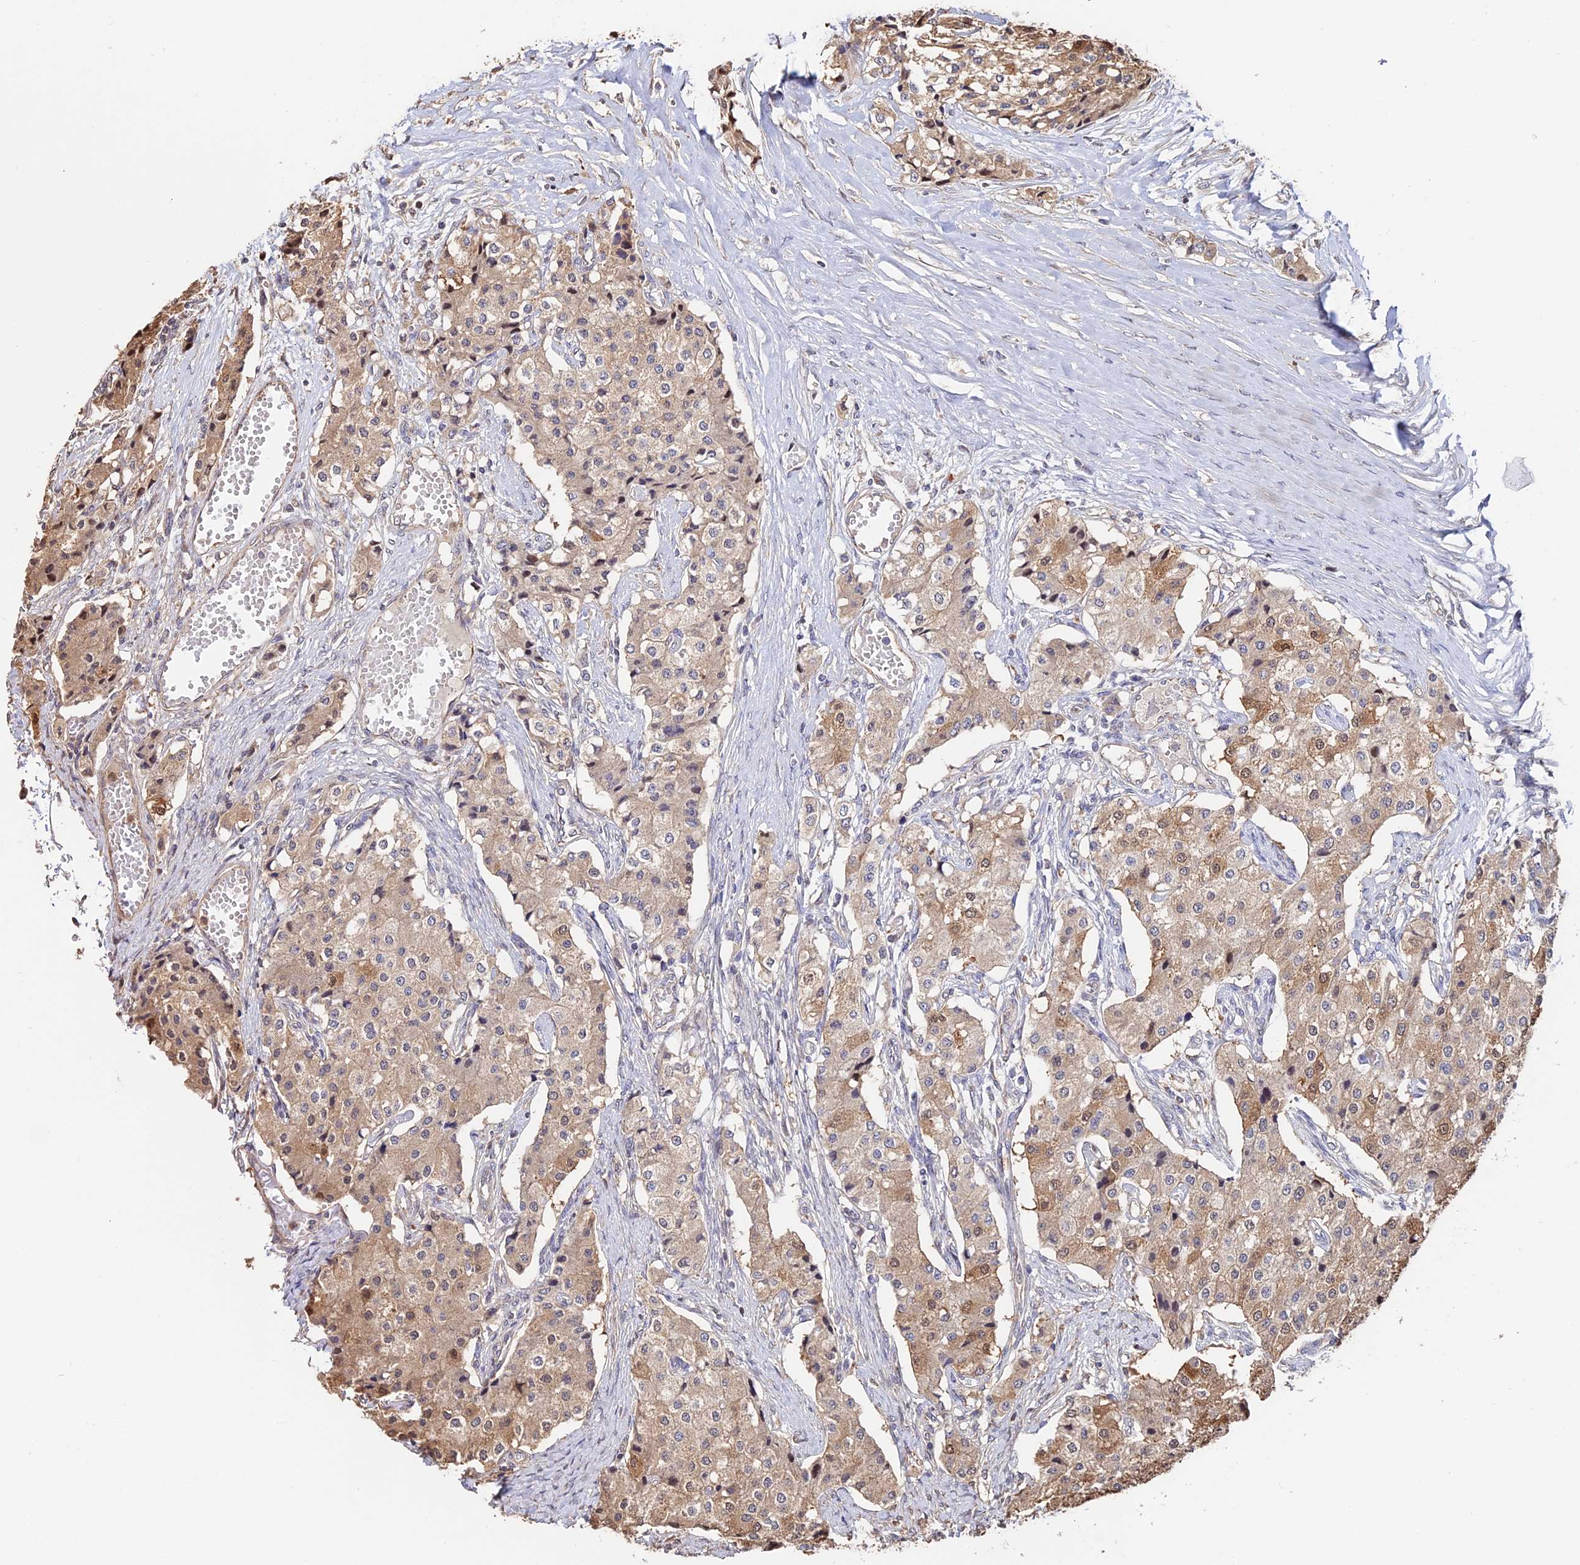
{"staining": {"intensity": "moderate", "quantity": "<25%", "location": "cytoplasmic/membranous,nuclear"}, "tissue": "carcinoid", "cell_type": "Tumor cells", "image_type": "cancer", "snomed": [{"axis": "morphology", "description": "Carcinoid, malignant, NOS"}, {"axis": "topography", "description": "Colon"}], "caption": "Carcinoid tissue exhibits moderate cytoplasmic/membranous and nuclear positivity in about <25% of tumor cells, visualized by immunohistochemistry. Nuclei are stained in blue.", "gene": "ACTR5", "patient": {"sex": "female", "age": 52}}